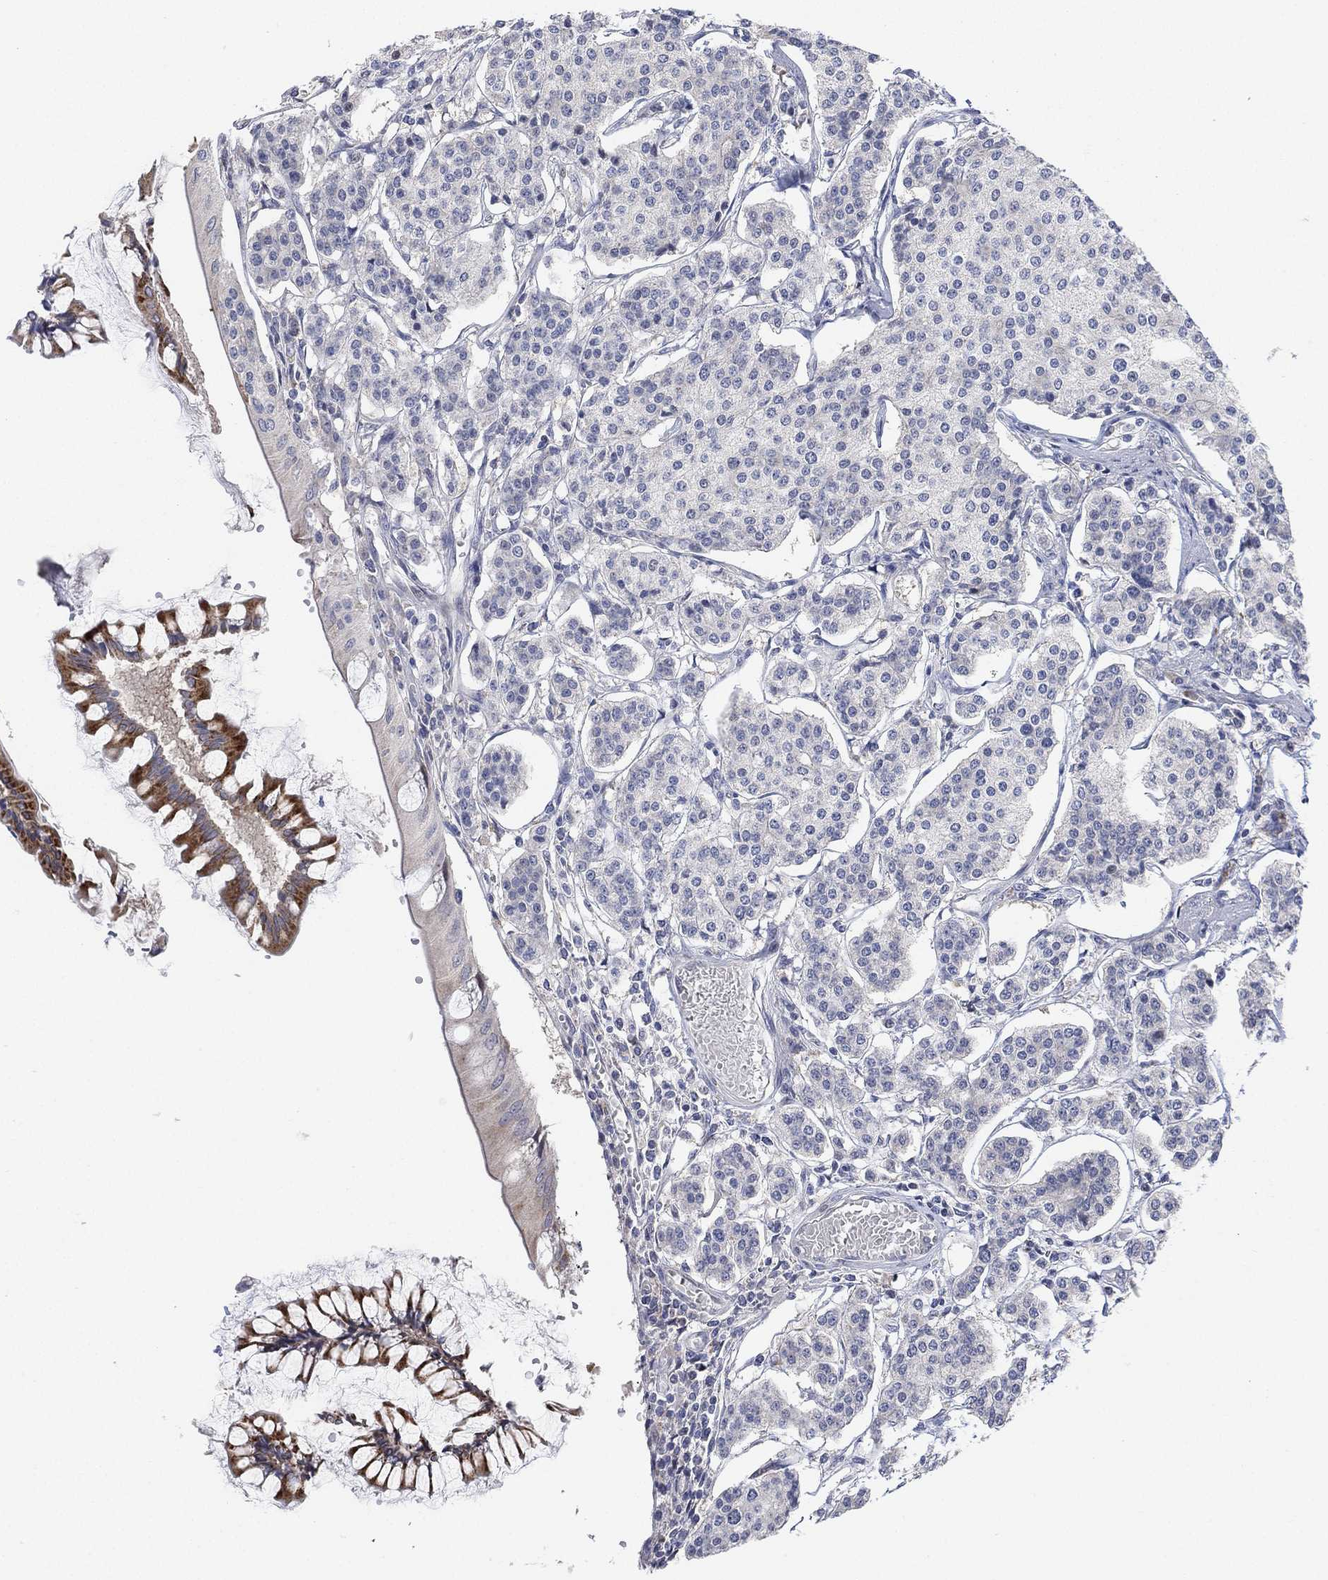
{"staining": {"intensity": "negative", "quantity": "none", "location": "none"}, "tissue": "carcinoid", "cell_type": "Tumor cells", "image_type": "cancer", "snomed": [{"axis": "morphology", "description": "Carcinoid, malignant, NOS"}, {"axis": "topography", "description": "Small intestine"}], "caption": "A high-resolution micrograph shows IHC staining of carcinoid, which displays no significant expression in tumor cells. (Stains: DAB (3,3'-diaminobenzidine) immunohistochemistry (IHC) with hematoxylin counter stain, Microscopy: brightfield microscopy at high magnification).", "gene": "CNTF", "patient": {"sex": "female", "age": 65}}